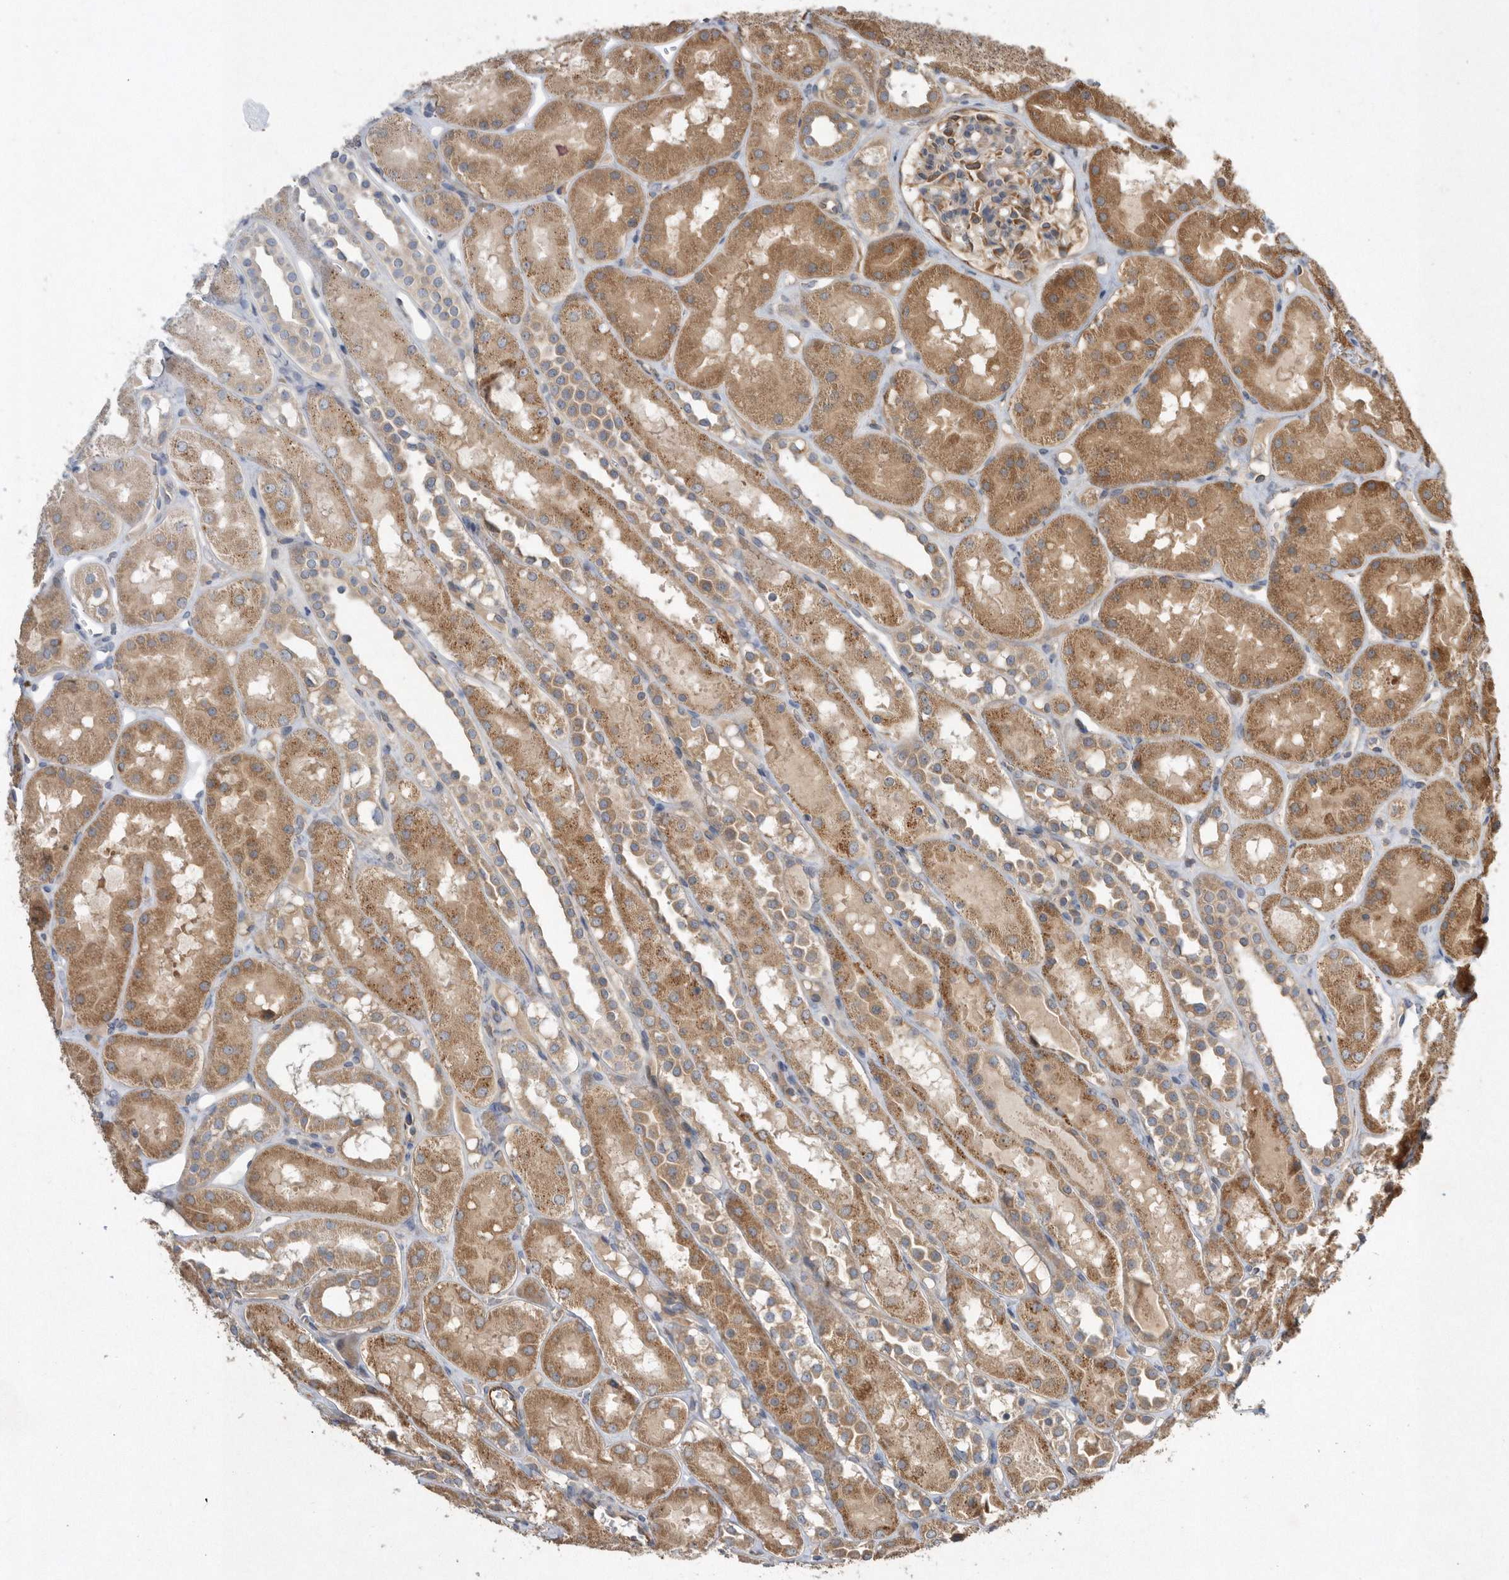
{"staining": {"intensity": "moderate", "quantity": "25%-75%", "location": "cytoplasmic/membranous"}, "tissue": "kidney", "cell_type": "Cells in glomeruli", "image_type": "normal", "snomed": [{"axis": "morphology", "description": "Normal tissue, NOS"}, {"axis": "topography", "description": "Kidney"}], "caption": "Kidney stained with DAB (3,3'-diaminobenzidine) immunohistochemistry (IHC) reveals medium levels of moderate cytoplasmic/membranous positivity in about 25%-75% of cells in glomeruli. Nuclei are stained in blue.", "gene": "PON2", "patient": {"sex": "male", "age": 16}}